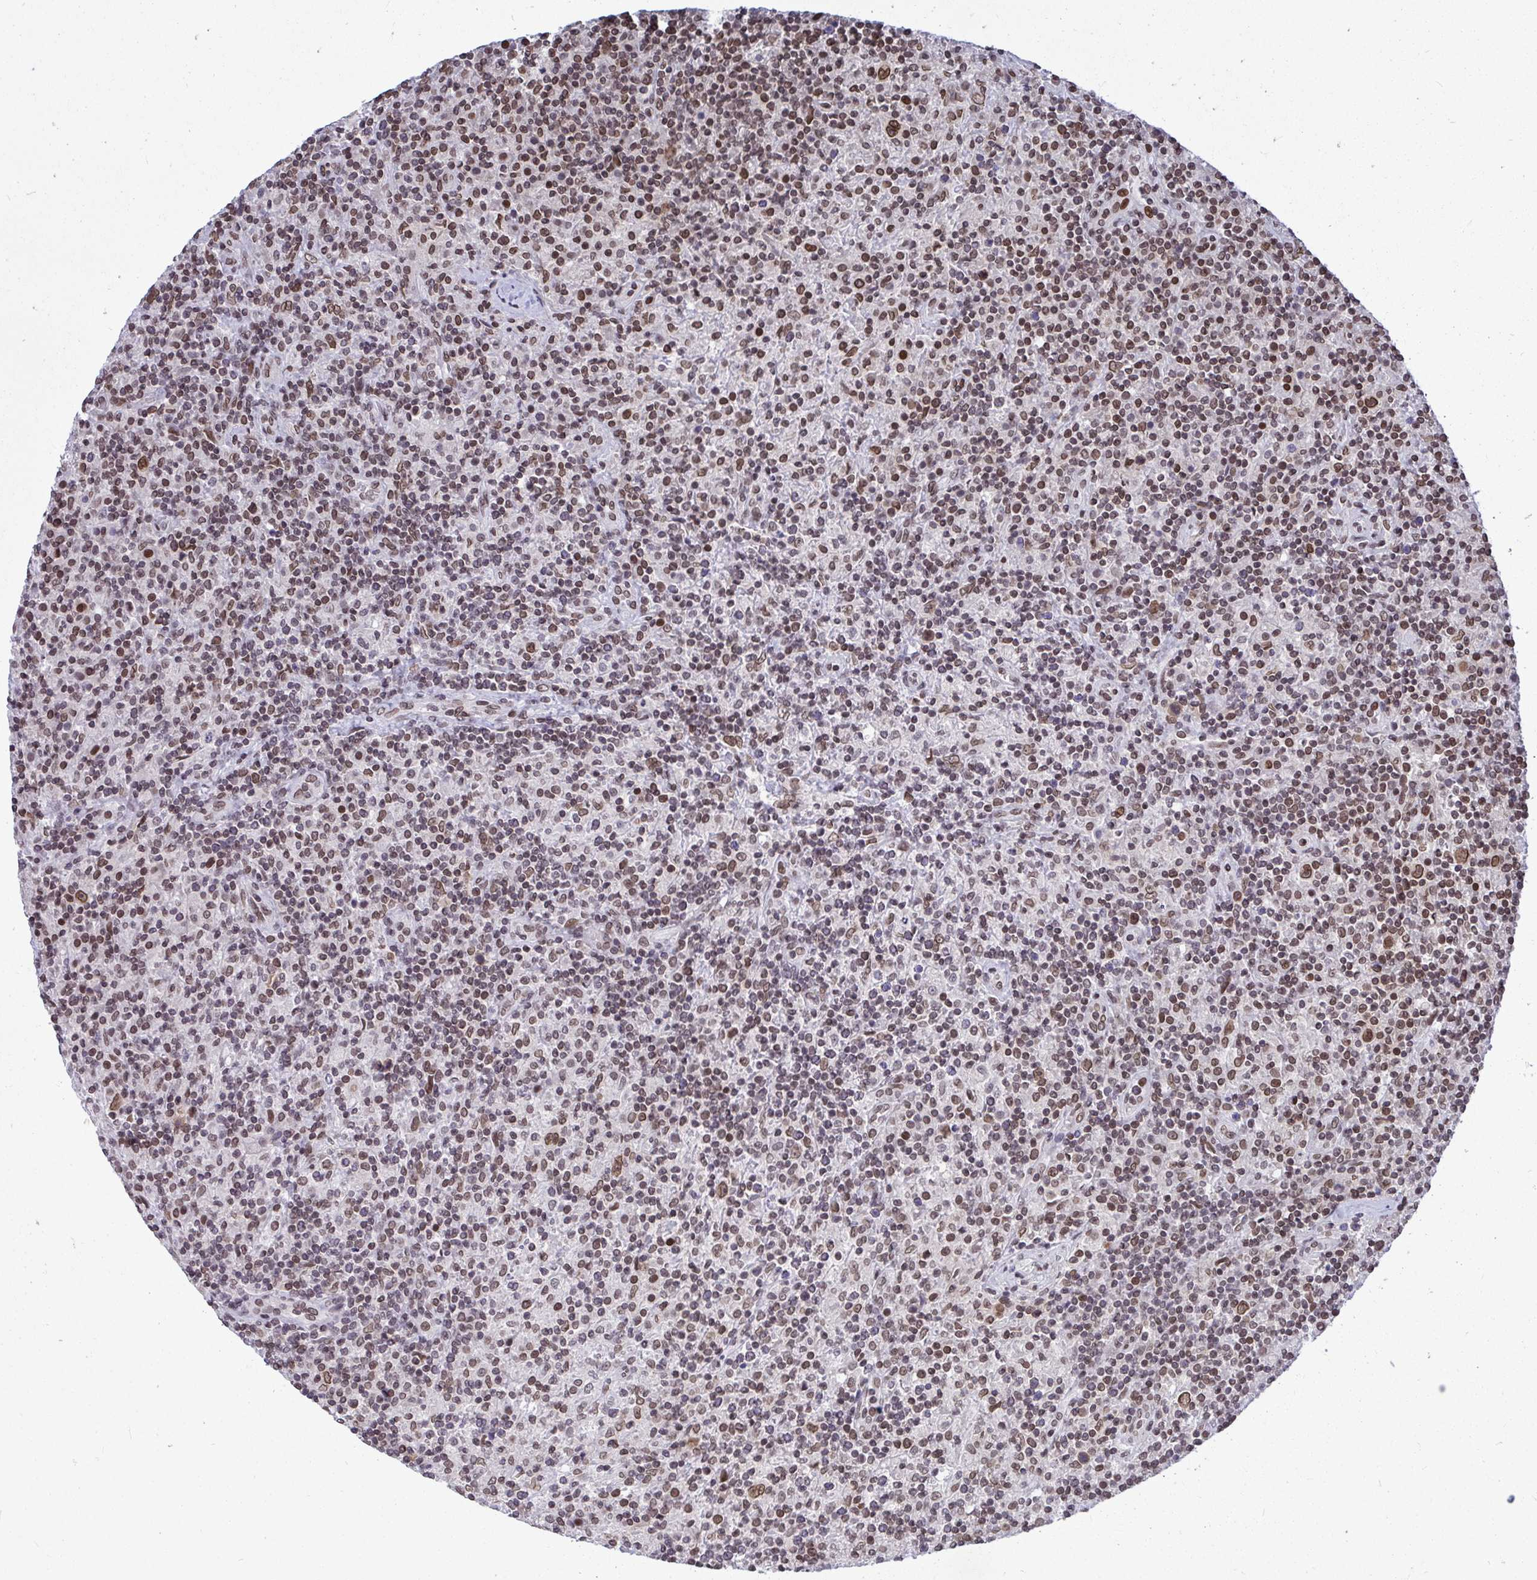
{"staining": {"intensity": "moderate", "quantity": ">75%", "location": "nuclear"}, "tissue": "lymphoma", "cell_type": "Tumor cells", "image_type": "cancer", "snomed": [{"axis": "morphology", "description": "Hodgkin's disease, NOS"}, {"axis": "topography", "description": "Lymph node"}], "caption": "Tumor cells demonstrate medium levels of moderate nuclear staining in about >75% of cells in human Hodgkin's disease.", "gene": "JPT1", "patient": {"sex": "male", "age": 70}}